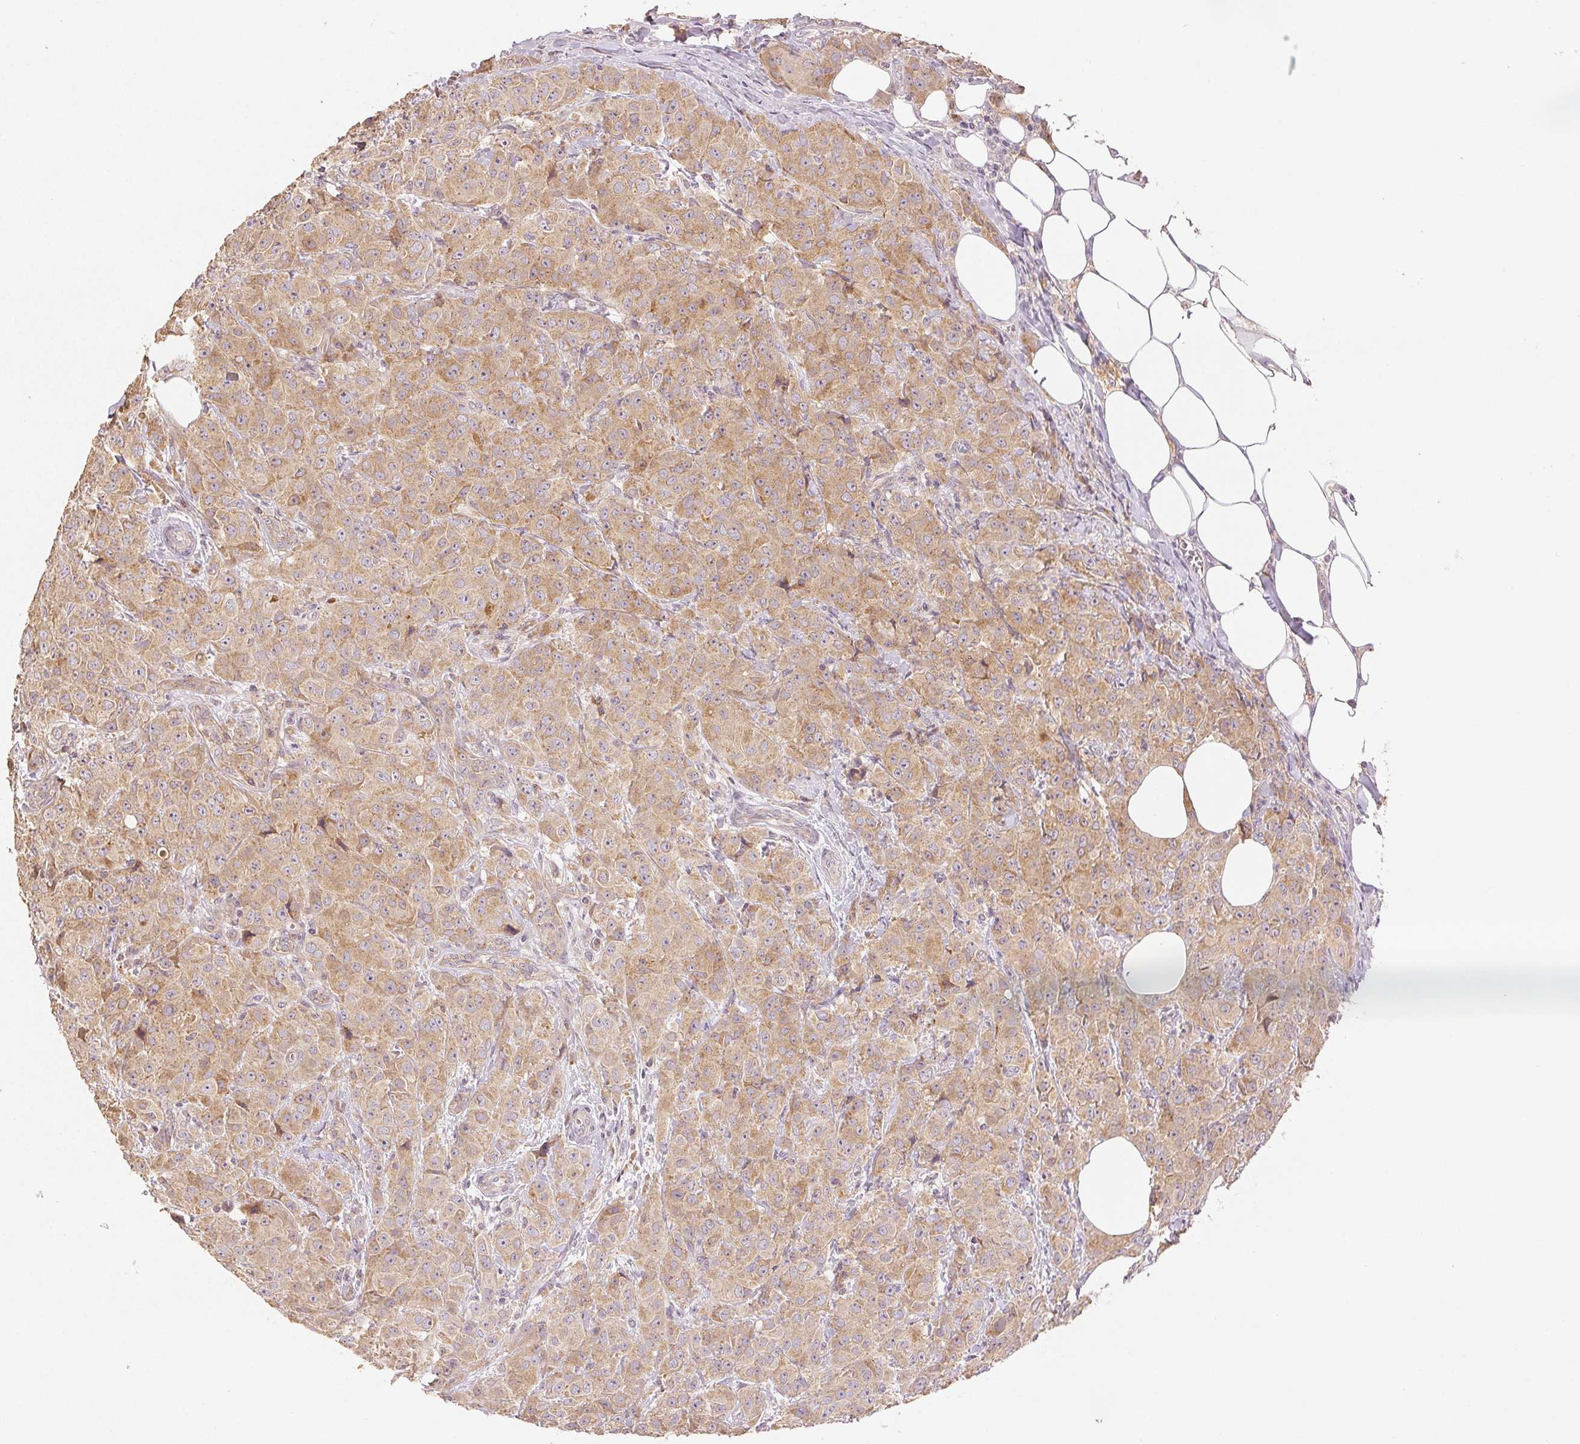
{"staining": {"intensity": "weak", "quantity": ">75%", "location": "cytoplasmic/membranous"}, "tissue": "breast cancer", "cell_type": "Tumor cells", "image_type": "cancer", "snomed": [{"axis": "morphology", "description": "Normal tissue, NOS"}, {"axis": "morphology", "description": "Duct carcinoma"}, {"axis": "topography", "description": "Breast"}], "caption": "Immunohistochemistry histopathology image of neoplastic tissue: breast cancer (intraductal carcinoma) stained using immunohistochemistry reveals low levels of weak protein expression localized specifically in the cytoplasmic/membranous of tumor cells, appearing as a cytoplasmic/membranous brown color.", "gene": "YIF1B", "patient": {"sex": "female", "age": 43}}